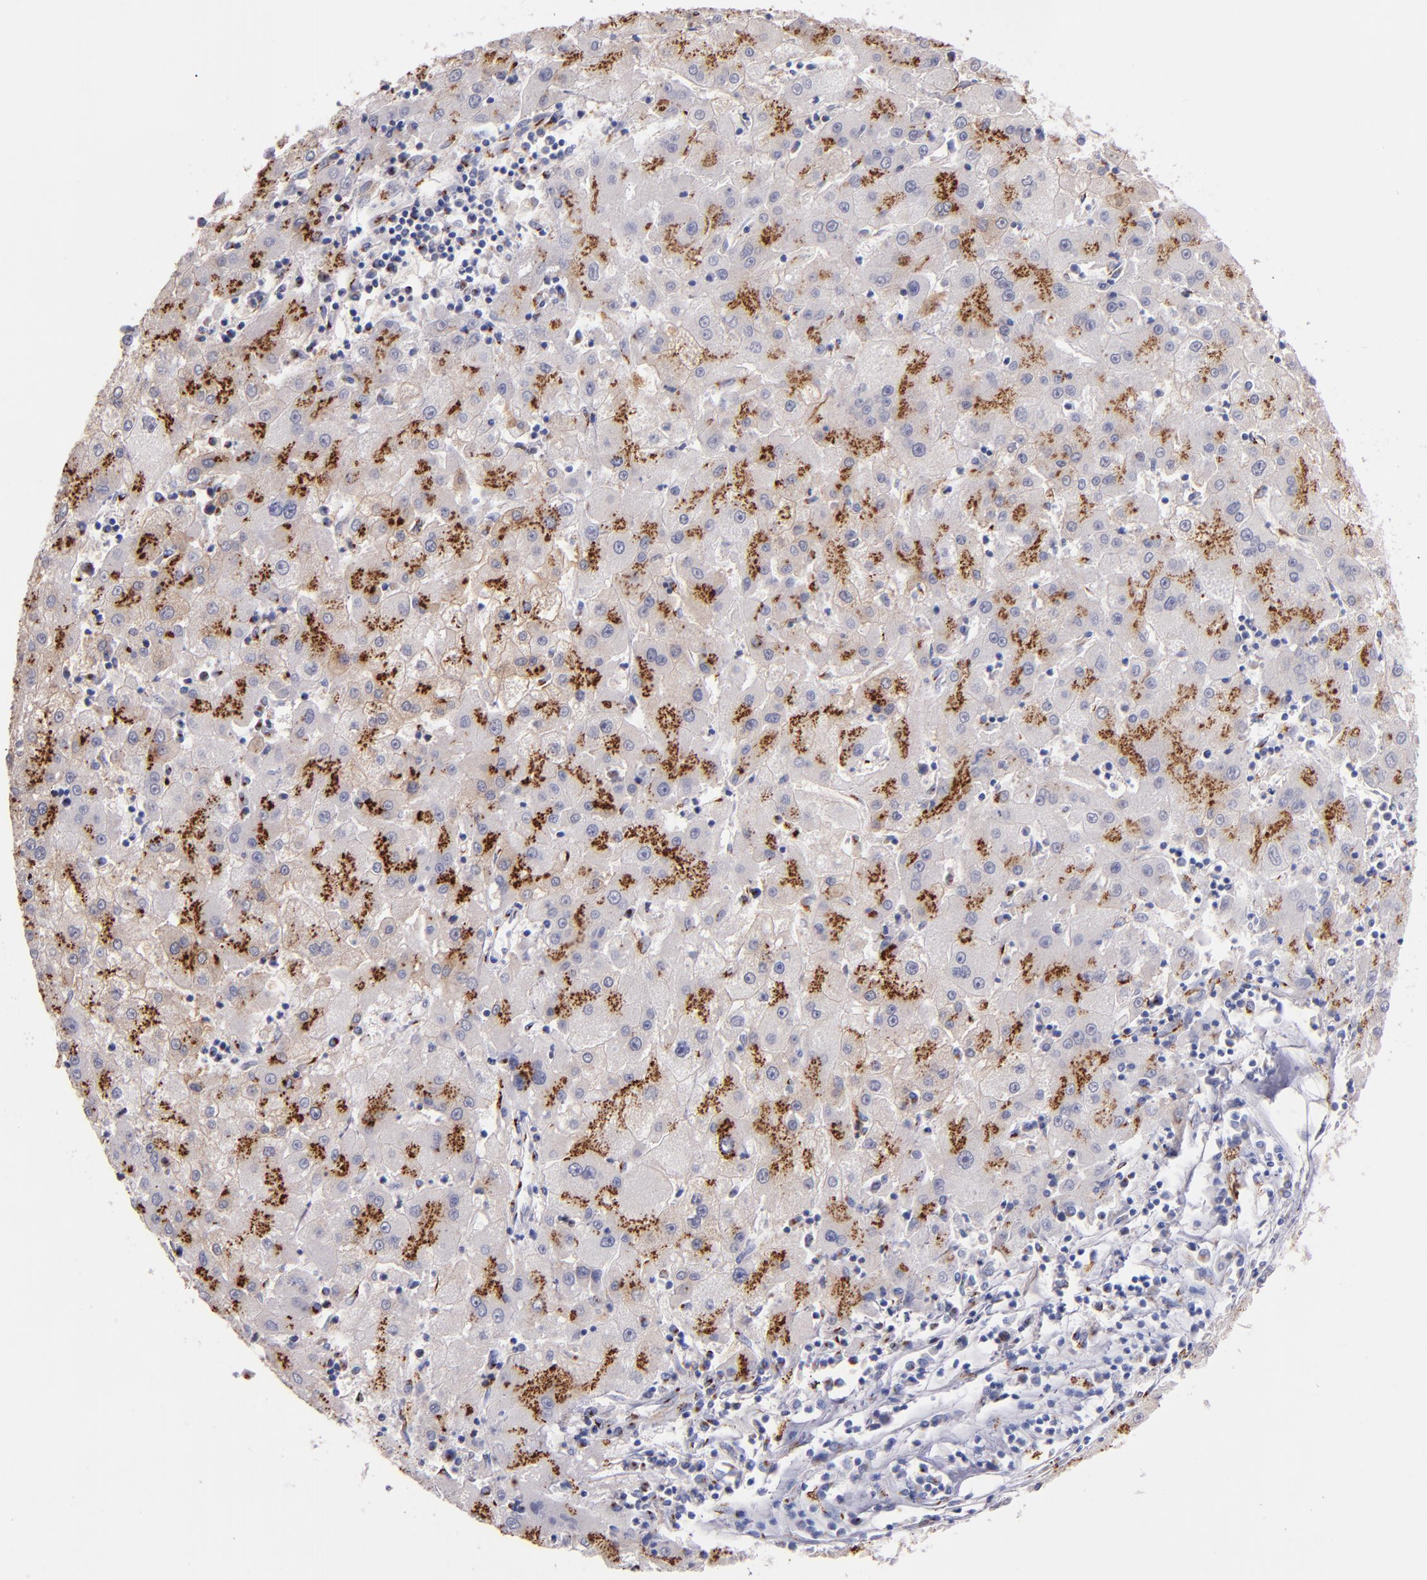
{"staining": {"intensity": "moderate", "quantity": "25%-75%", "location": "cytoplasmic/membranous"}, "tissue": "liver cancer", "cell_type": "Tumor cells", "image_type": "cancer", "snomed": [{"axis": "morphology", "description": "Carcinoma, Hepatocellular, NOS"}, {"axis": "topography", "description": "Liver"}], "caption": "This histopathology image demonstrates hepatocellular carcinoma (liver) stained with immunohistochemistry to label a protein in brown. The cytoplasmic/membranous of tumor cells show moderate positivity for the protein. Nuclei are counter-stained blue.", "gene": "GOLIM4", "patient": {"sex": "male", "age": 72}}